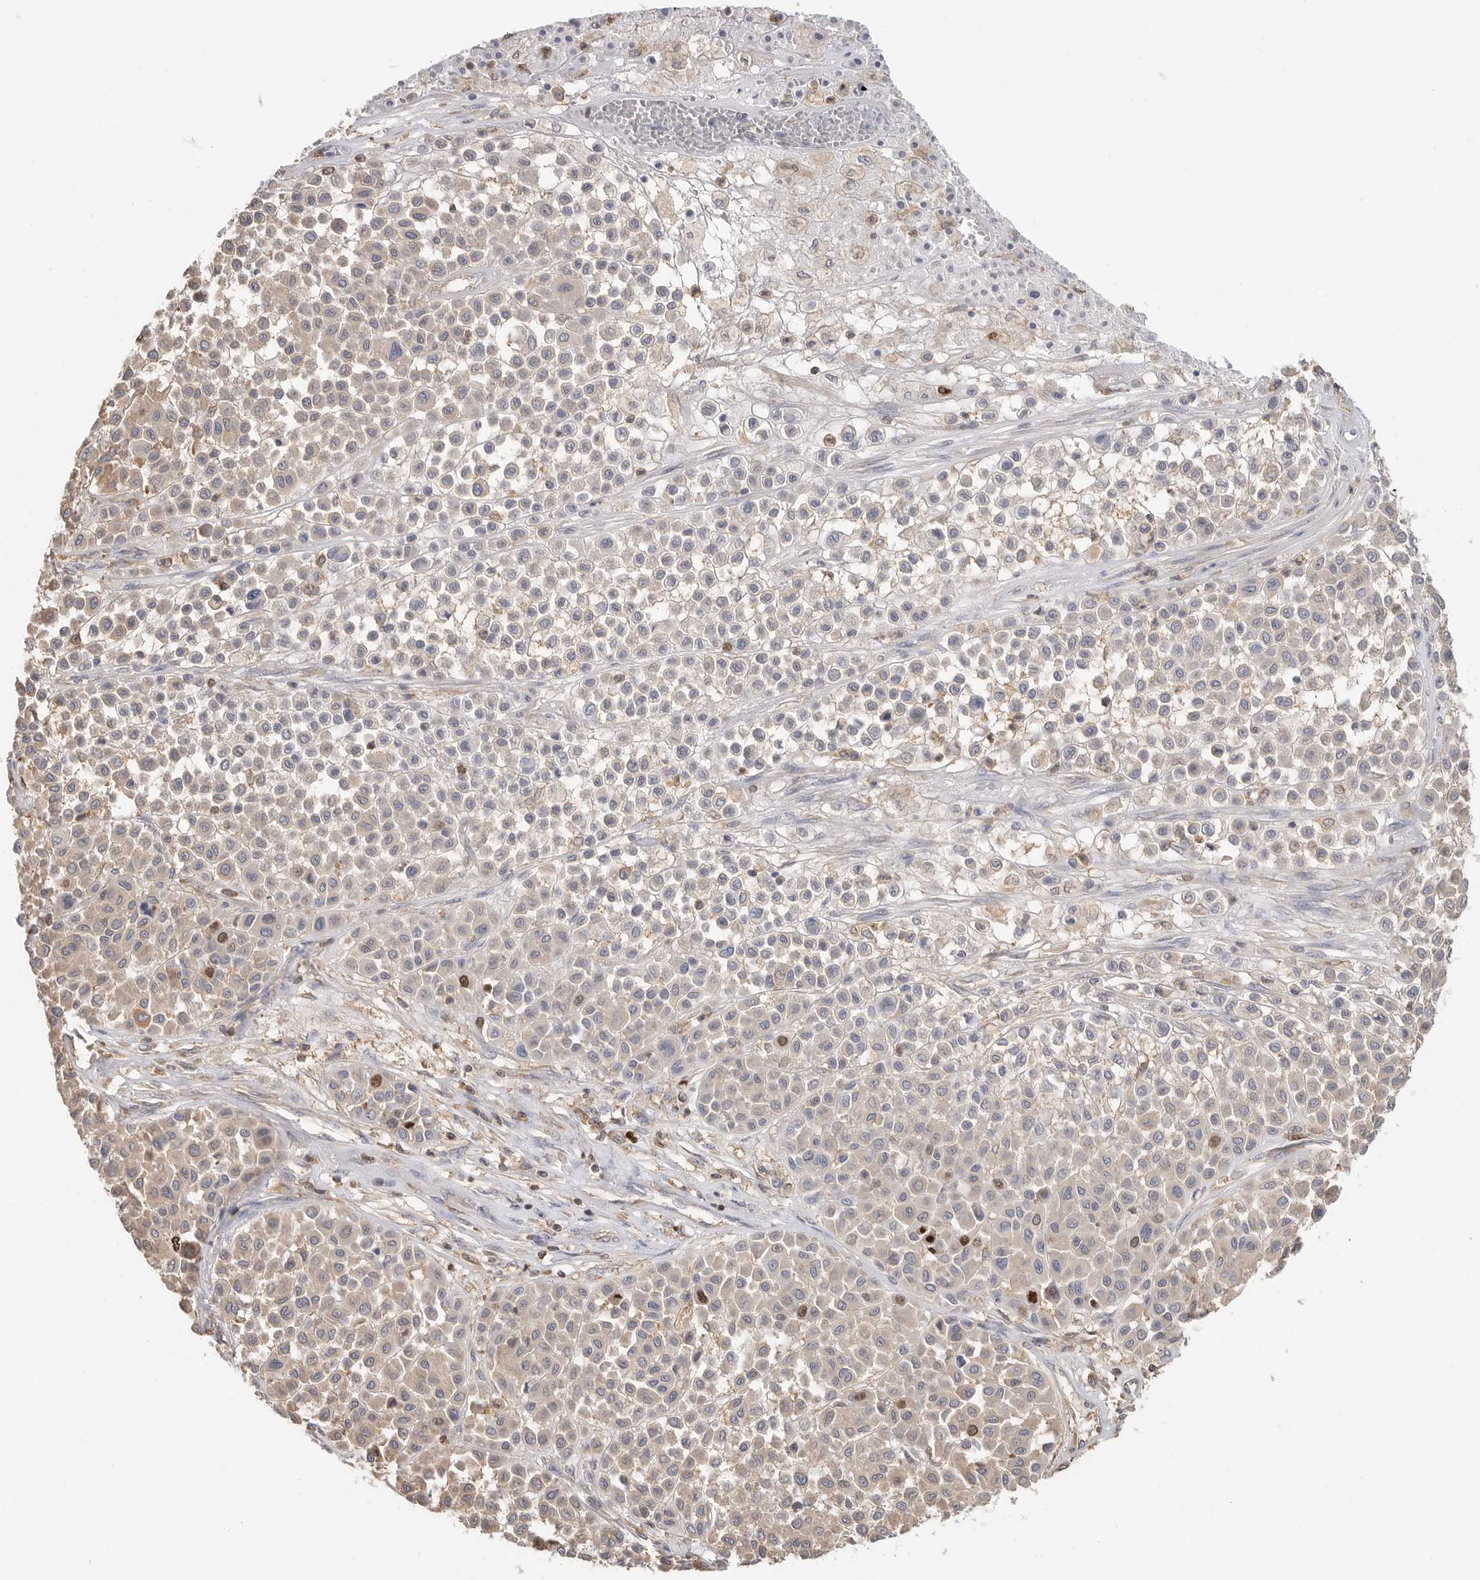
{"staining": {"intensity": "moderate", "quantity": "<25%", "location": "cytoplasmic/membranous,nuclear"}, "tissue": "melanoma", "cell_type": "Tumor cells", "image_type": "cancer", "snomed": [{"axis": "morphology", "description": "Malignant melanoma, Metastatic site"}, {"axis": "topography", "description": "Soft tissue"}], "caption": "A histopathology image showing moderate cytoplasmic/membranous and nuclear expression in approximately <25% of tumor cells in melanoma, as visualized by brown immunohistochemical staining.", "gene": "TOP2A", "patient": {"sex": "male", "age": 41}}